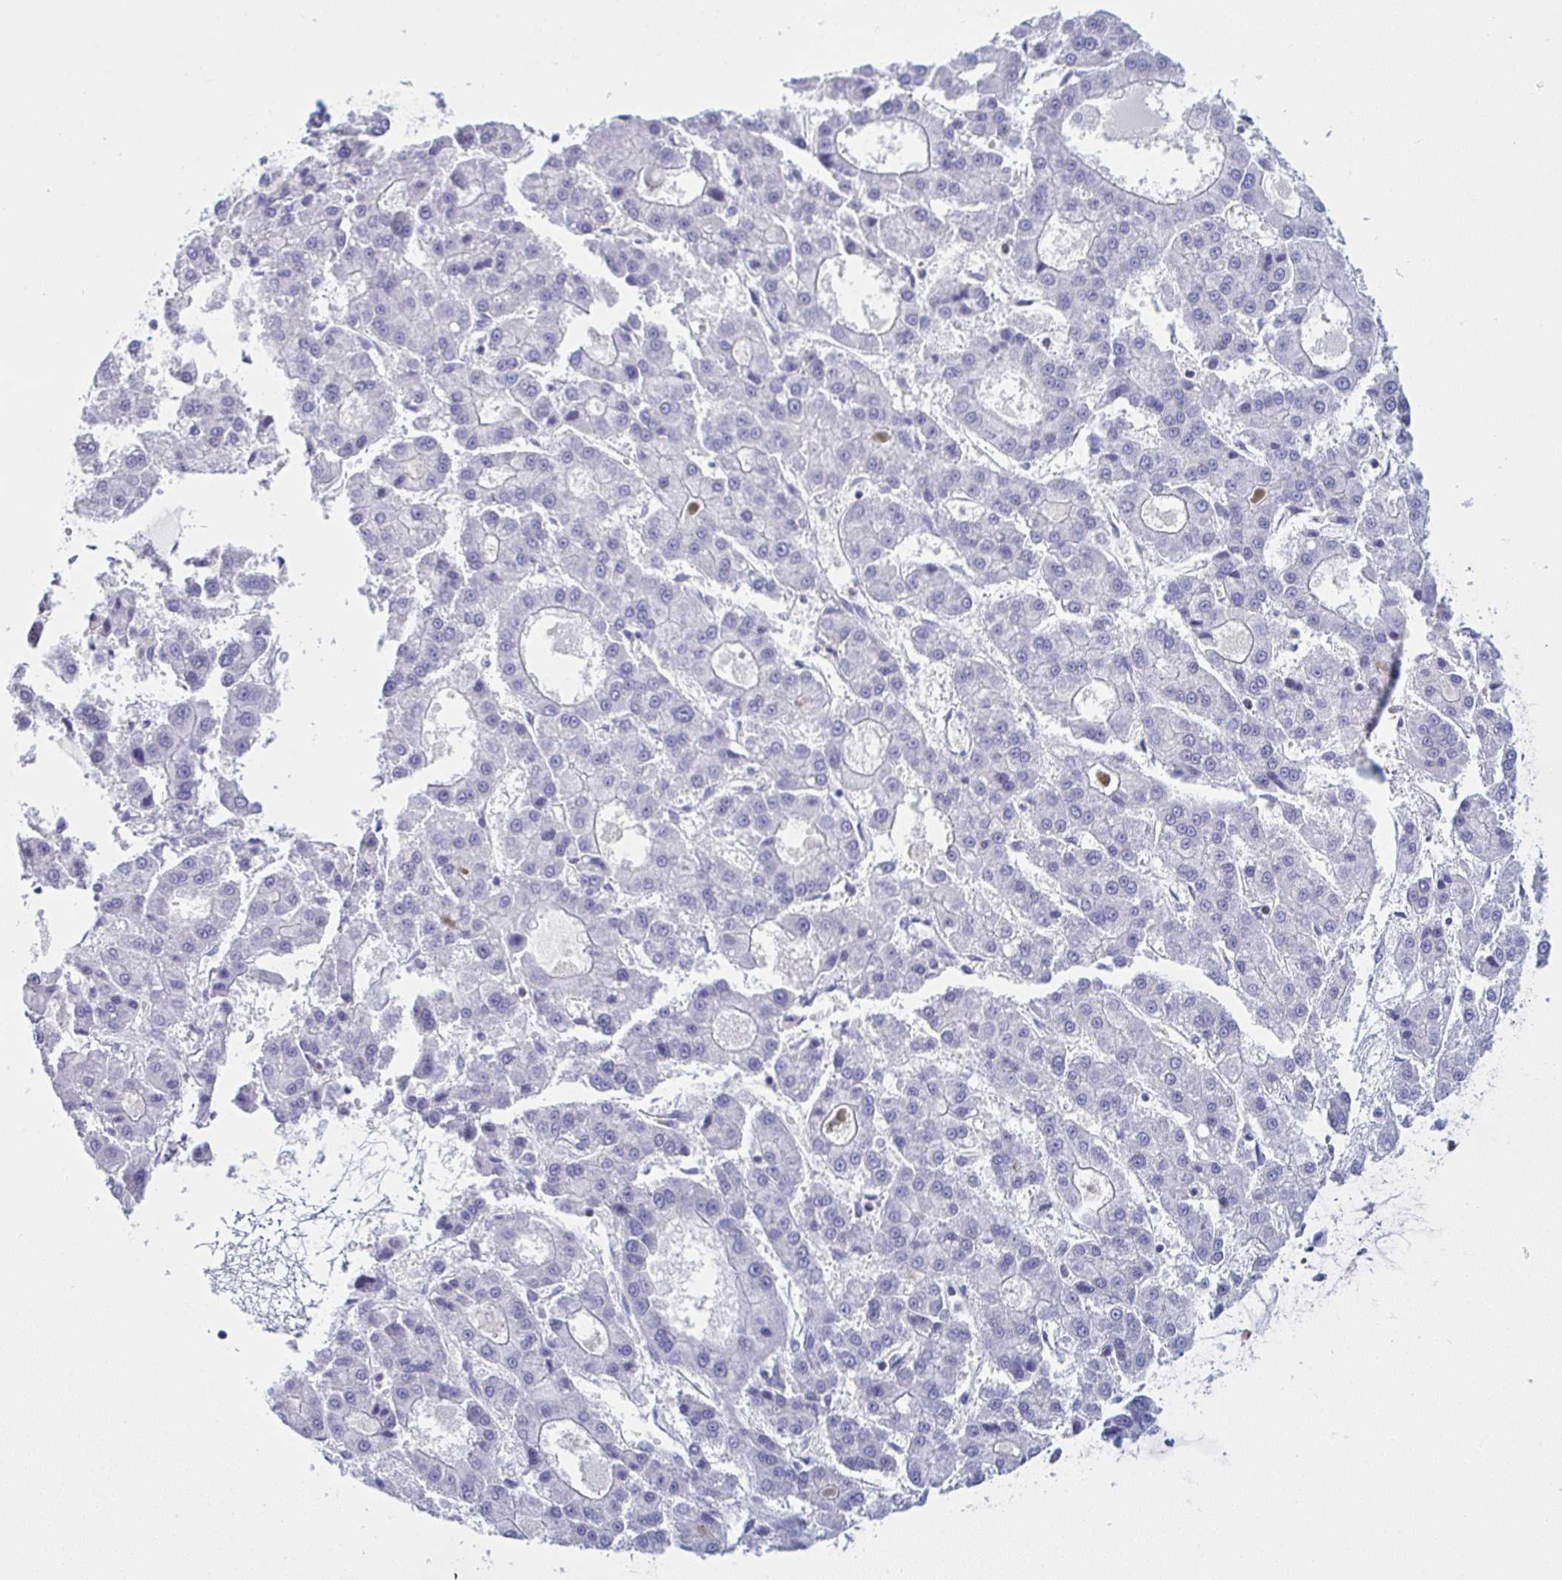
{"staining": {"intensity": "negative", "quantity": "none", "location": "none"}, "tissue": "liver cancer", "cell_type": "Tumor cells", "image_type": "cancer", "snomed": [{"axis": "morphology", "description": "Carcinoma, Hepatocellular, NOS"}, {"axis": "topography", "description": "Liver"}], "caption": "Immunohistochemistry photomicrograph of neoplastic tissue: human liver hepatocellular carcinoma stained with DAB (3,3'-diaminobenzidine) reveals no significant protein positivity in tumor cells.", "gene": "MYO1F", "patient": {"sex": "male", "age": 70}}